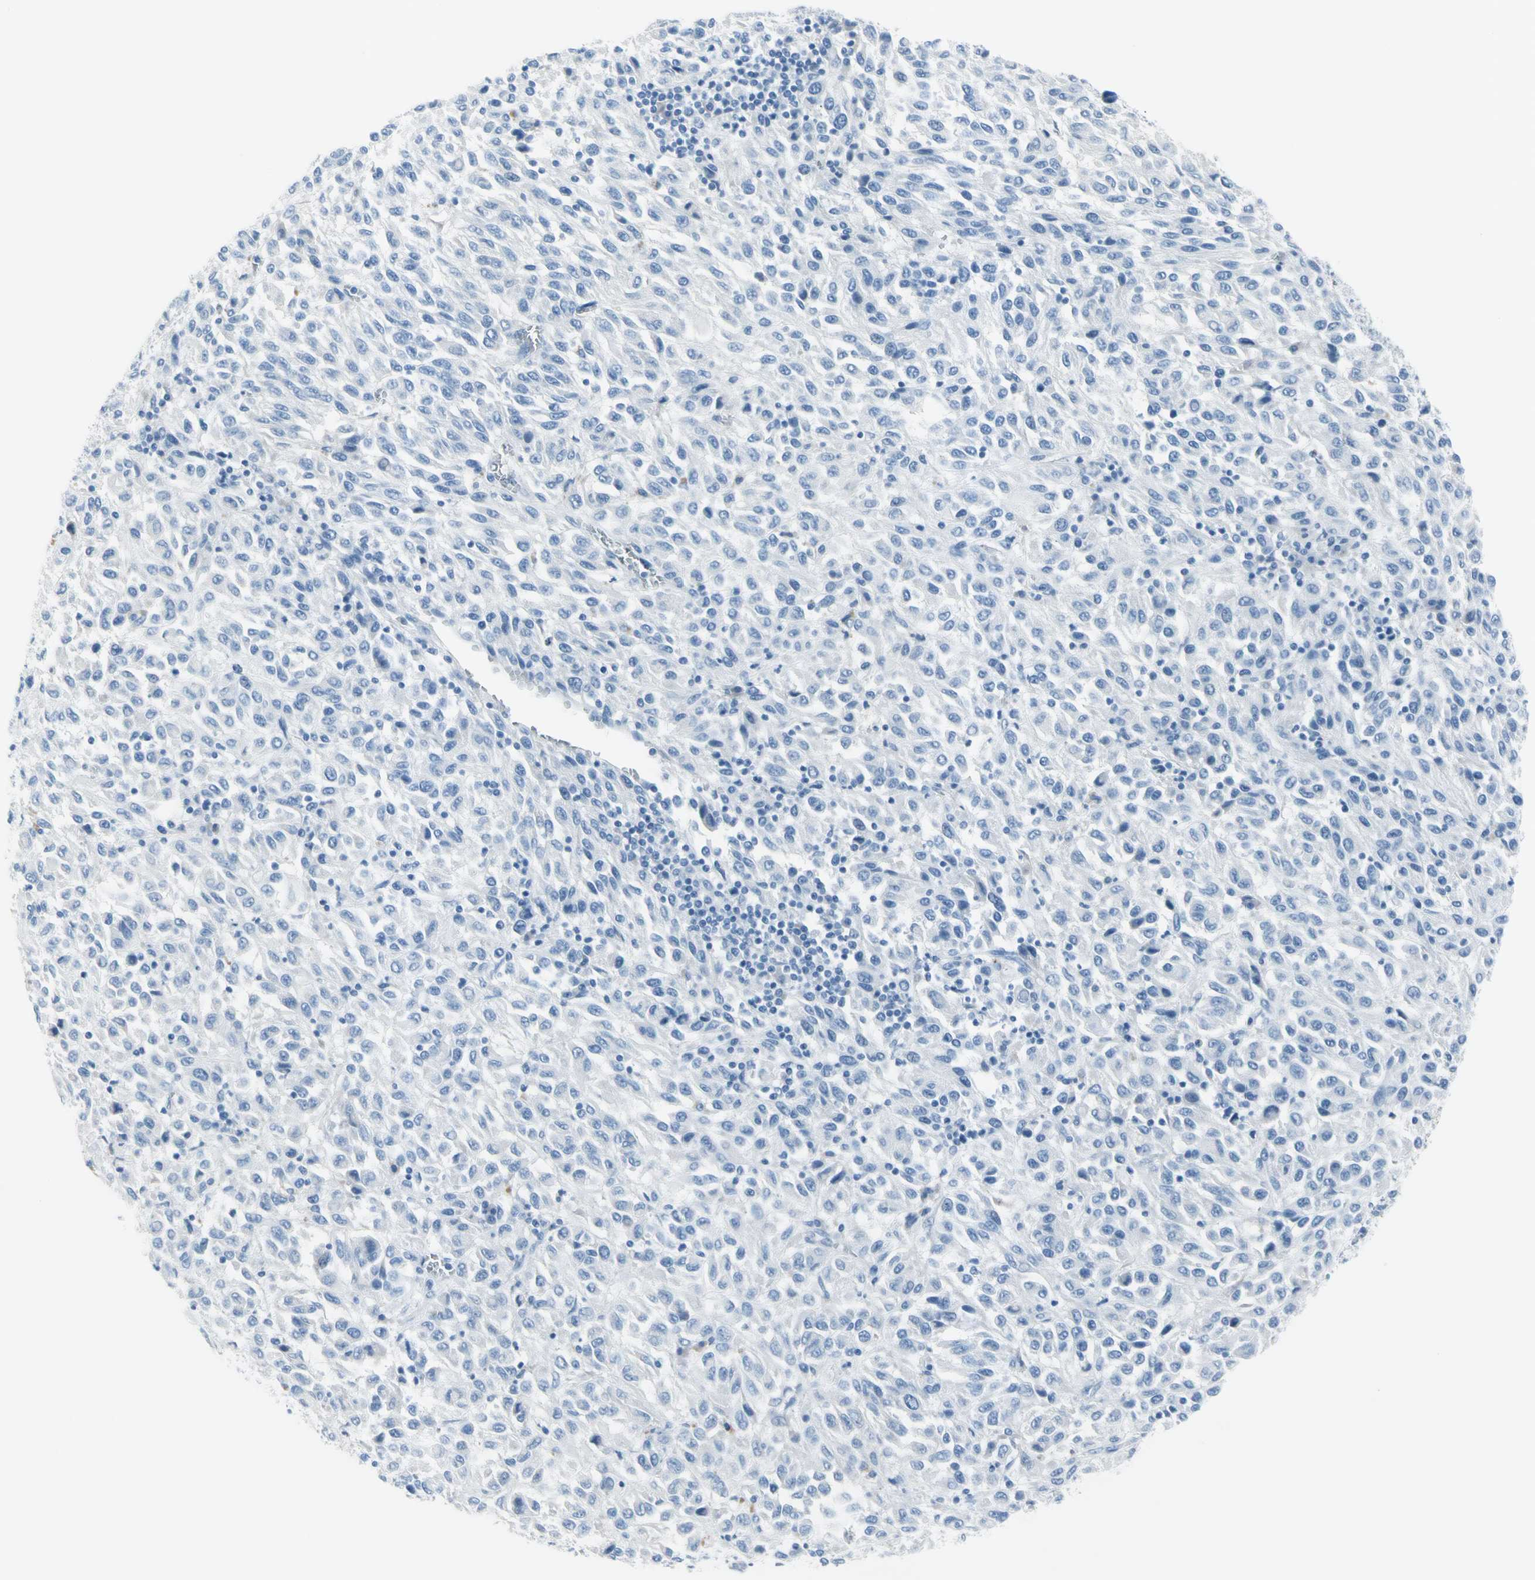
{"staining": {"intensity": "negative", "quantity": "none", "location": "none"}, "tissue": "melanoma", "cell_type": "Tumor cells", "image_type": "cancer", "snomed": [{"axis": "morphology", "description": "Malignant melanoma, Metastatic site"}, {"axis": "topography", "description": "Lung"}], "caption": "A photomicrograph of human malignant melanoma (metastatic site) is negative for staining in tumor cells.", "gene": "TPO", "patient": {"sex": "male", "age": 64}}